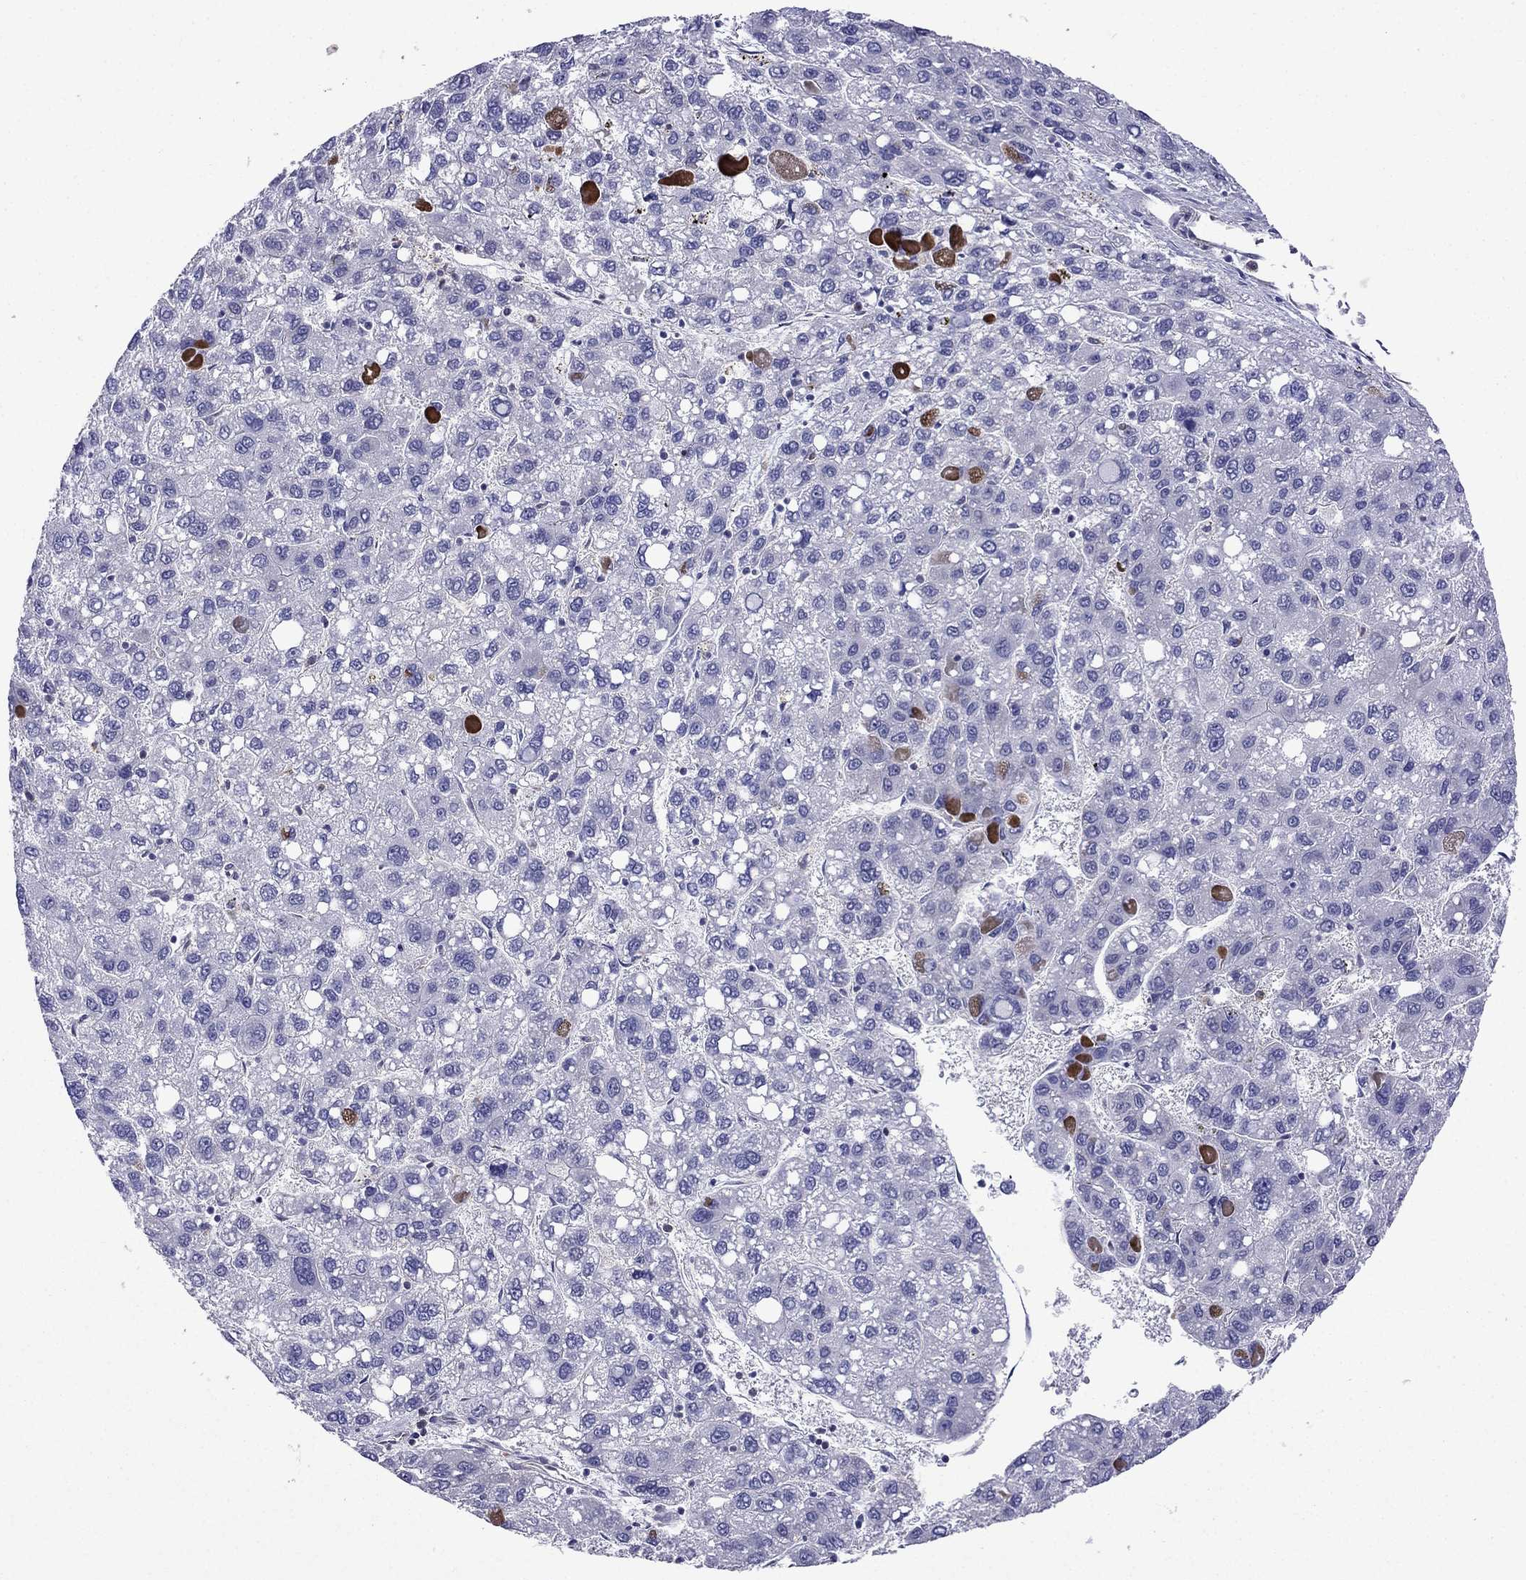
{"staining": {"intensity": "negative", "quantity": "none", "location": "none"}, "tissue": "liver cancer", "cell_type": "Tumor cells", "image_type": "cancer", "snomed": [{"axis": "morphology", "description": "Carcinoma, Hepatocellular, NOS"}, {"axis": "topography", "description": "Liver"}], "caption": "Immunohistochemistry micrograph of neoplastic tissue: hepatocellular carcinoma (liver) stained with DAB displays no significant protein positivity in tumor cells. (Stains: DAB immunohistochemistry (IHC) with hematoxylin counter stain, Microscopy: brightfield microscopy at high magnification).", "gene": "GNAL", "patient": {"sex": "female", "age": 82}}